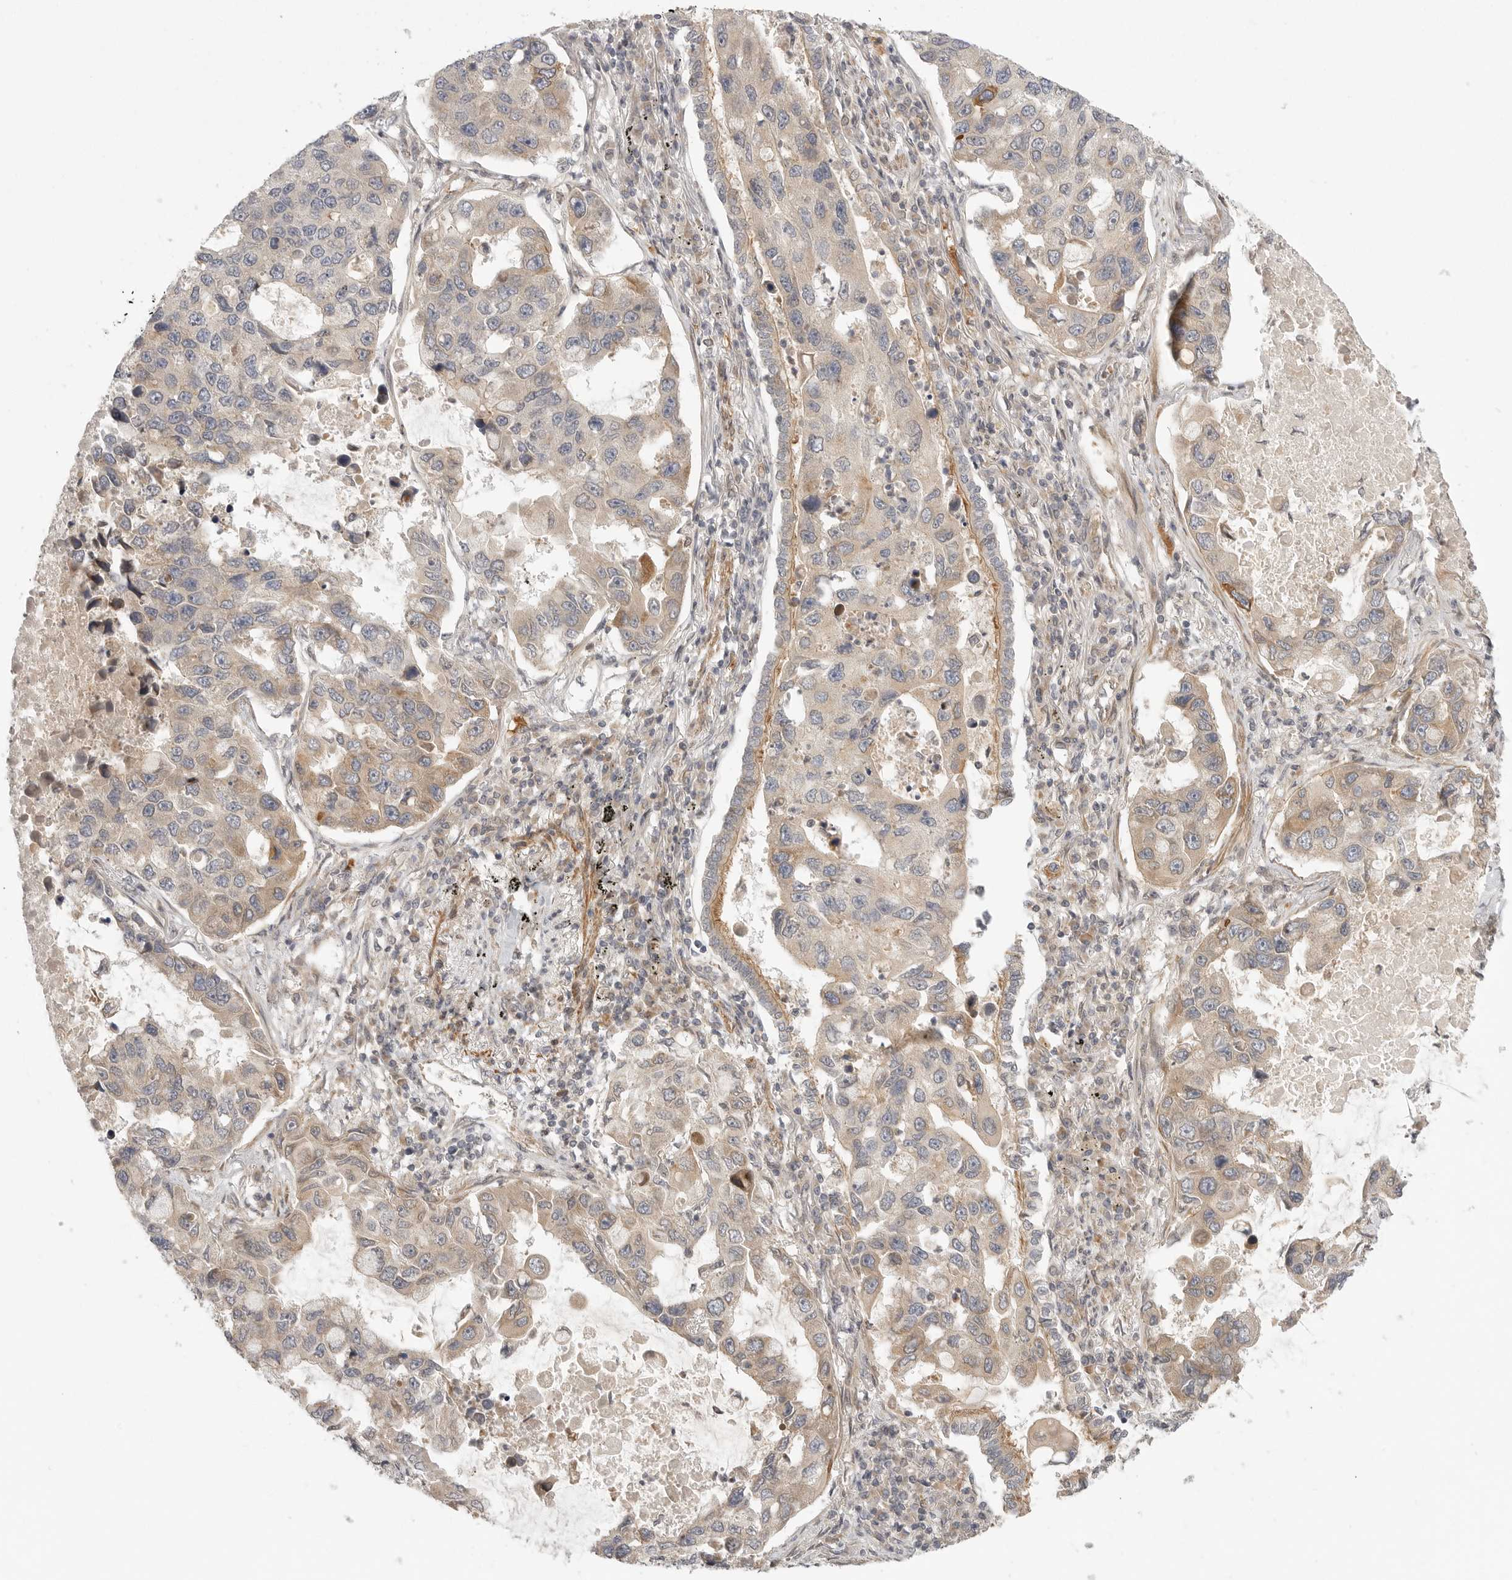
{"staining": {"intensity": "weak", "quantity": "<25%", "location": "cytoplasmic/membranous"}, "tissue": "lung cancer", "cell_type": "Tumor cells", "image_type": "cancer", "snomed": [{"axis": "morphology", "description": "Adenocarcinoma, NOS"}, {"axis": "topography", "description": "Lung"}], "caption": "An immunohistochemistry (IHC) micrograph of lung cancer (adenocarcinoma) is shown. There is no staining in tumor cells of lung cancer (adenocarcinoma).", "gene": "CCPG1", "patient": {"sex": "male", "age": 64}}